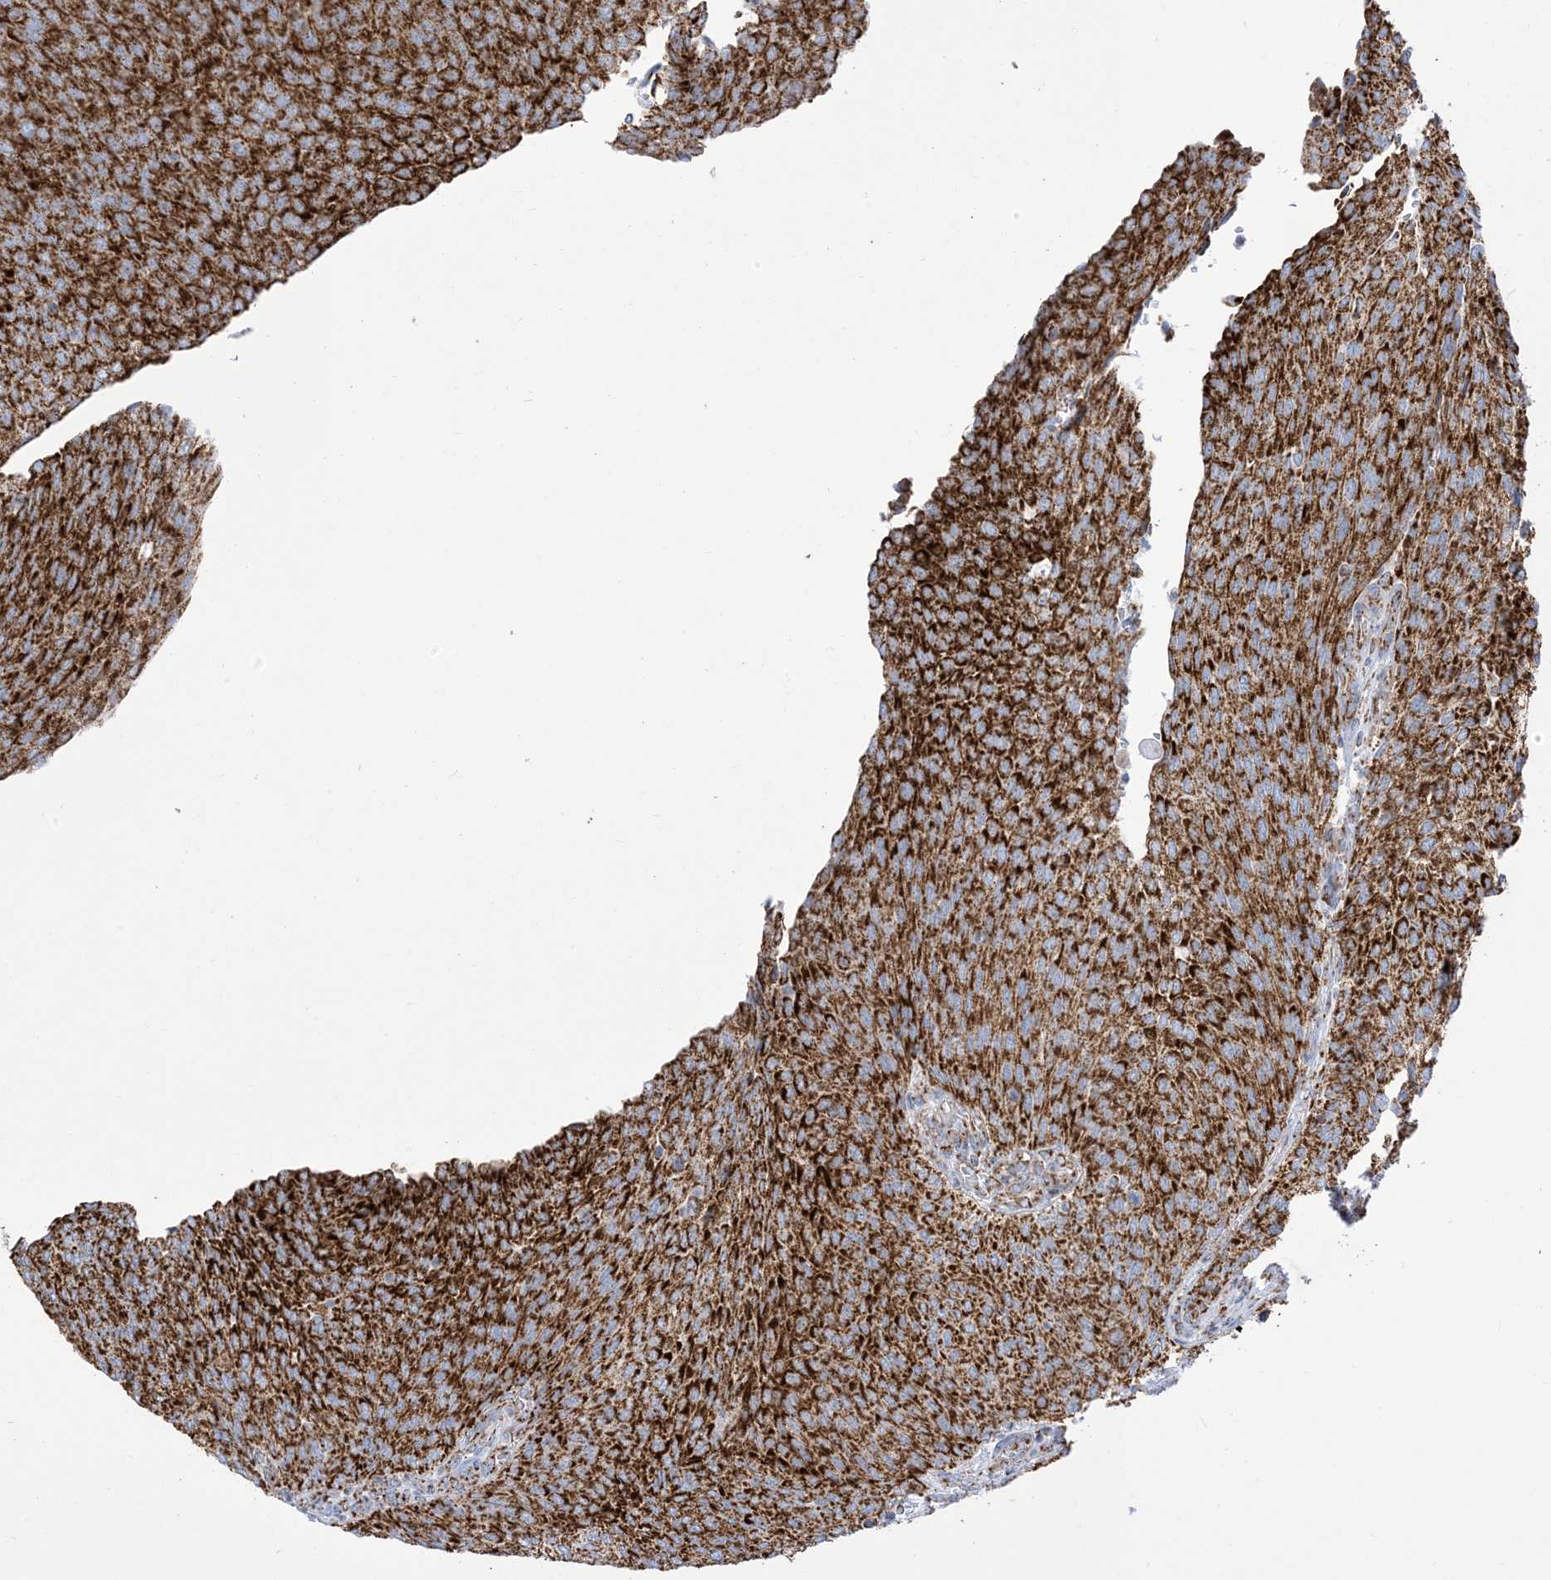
{"staining": {"intensity": "strong", "quantity": ">75%", "location": "cytoplasmic/membranous"}, "tissue": "urothelial cancer", "cell_type": "Tumor cells", "image_type": "cancer", "snomed": [{"axis": "morphology", "description": "Urothelial carcinoma, Low grade"}, {"axis": "topography", "description": "Urinary bladder"}], "caption": "IHC of urothelial carcinoma (low-grade) shows high levels of strong cytoplasmic/membranous staining in approximately >75% of tumor cells.", "gene": "SAMM50", "patient": {"sex": "female", "age": 79}}